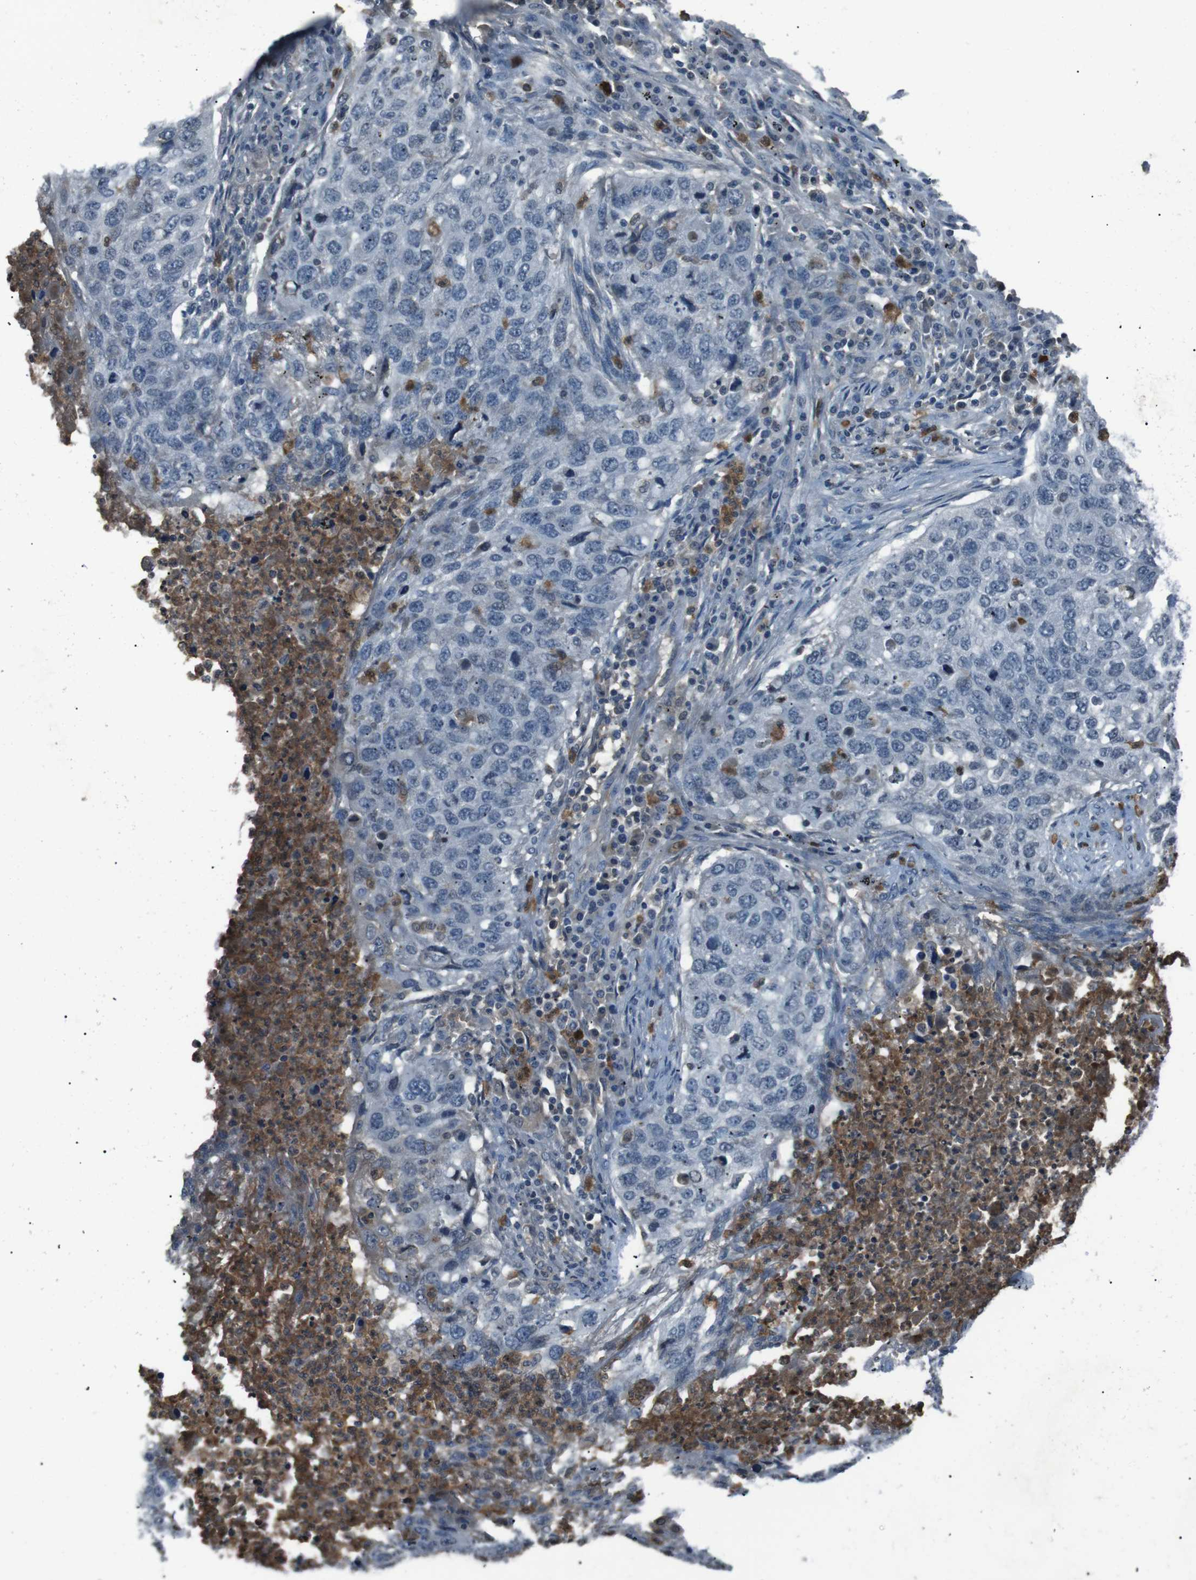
{"staining": {"intensity": "negative", "quantity": "none", "location": "none"}, "tissue": "lung cancer", "cell_type": "Tumor cells", "image_type": "cancer", "snomed": [{"axis": "morphology", "description": "Squamous cell carcinoma, NOS"}, {"axis": "topography", "description": "Lung"}], "caption": "Tumor cells are negative for protein expression in human lung cancer (squamous cell carcinoma).", "gene": "UGT1A6", "patient": {"sex": "female", "age": 63}}